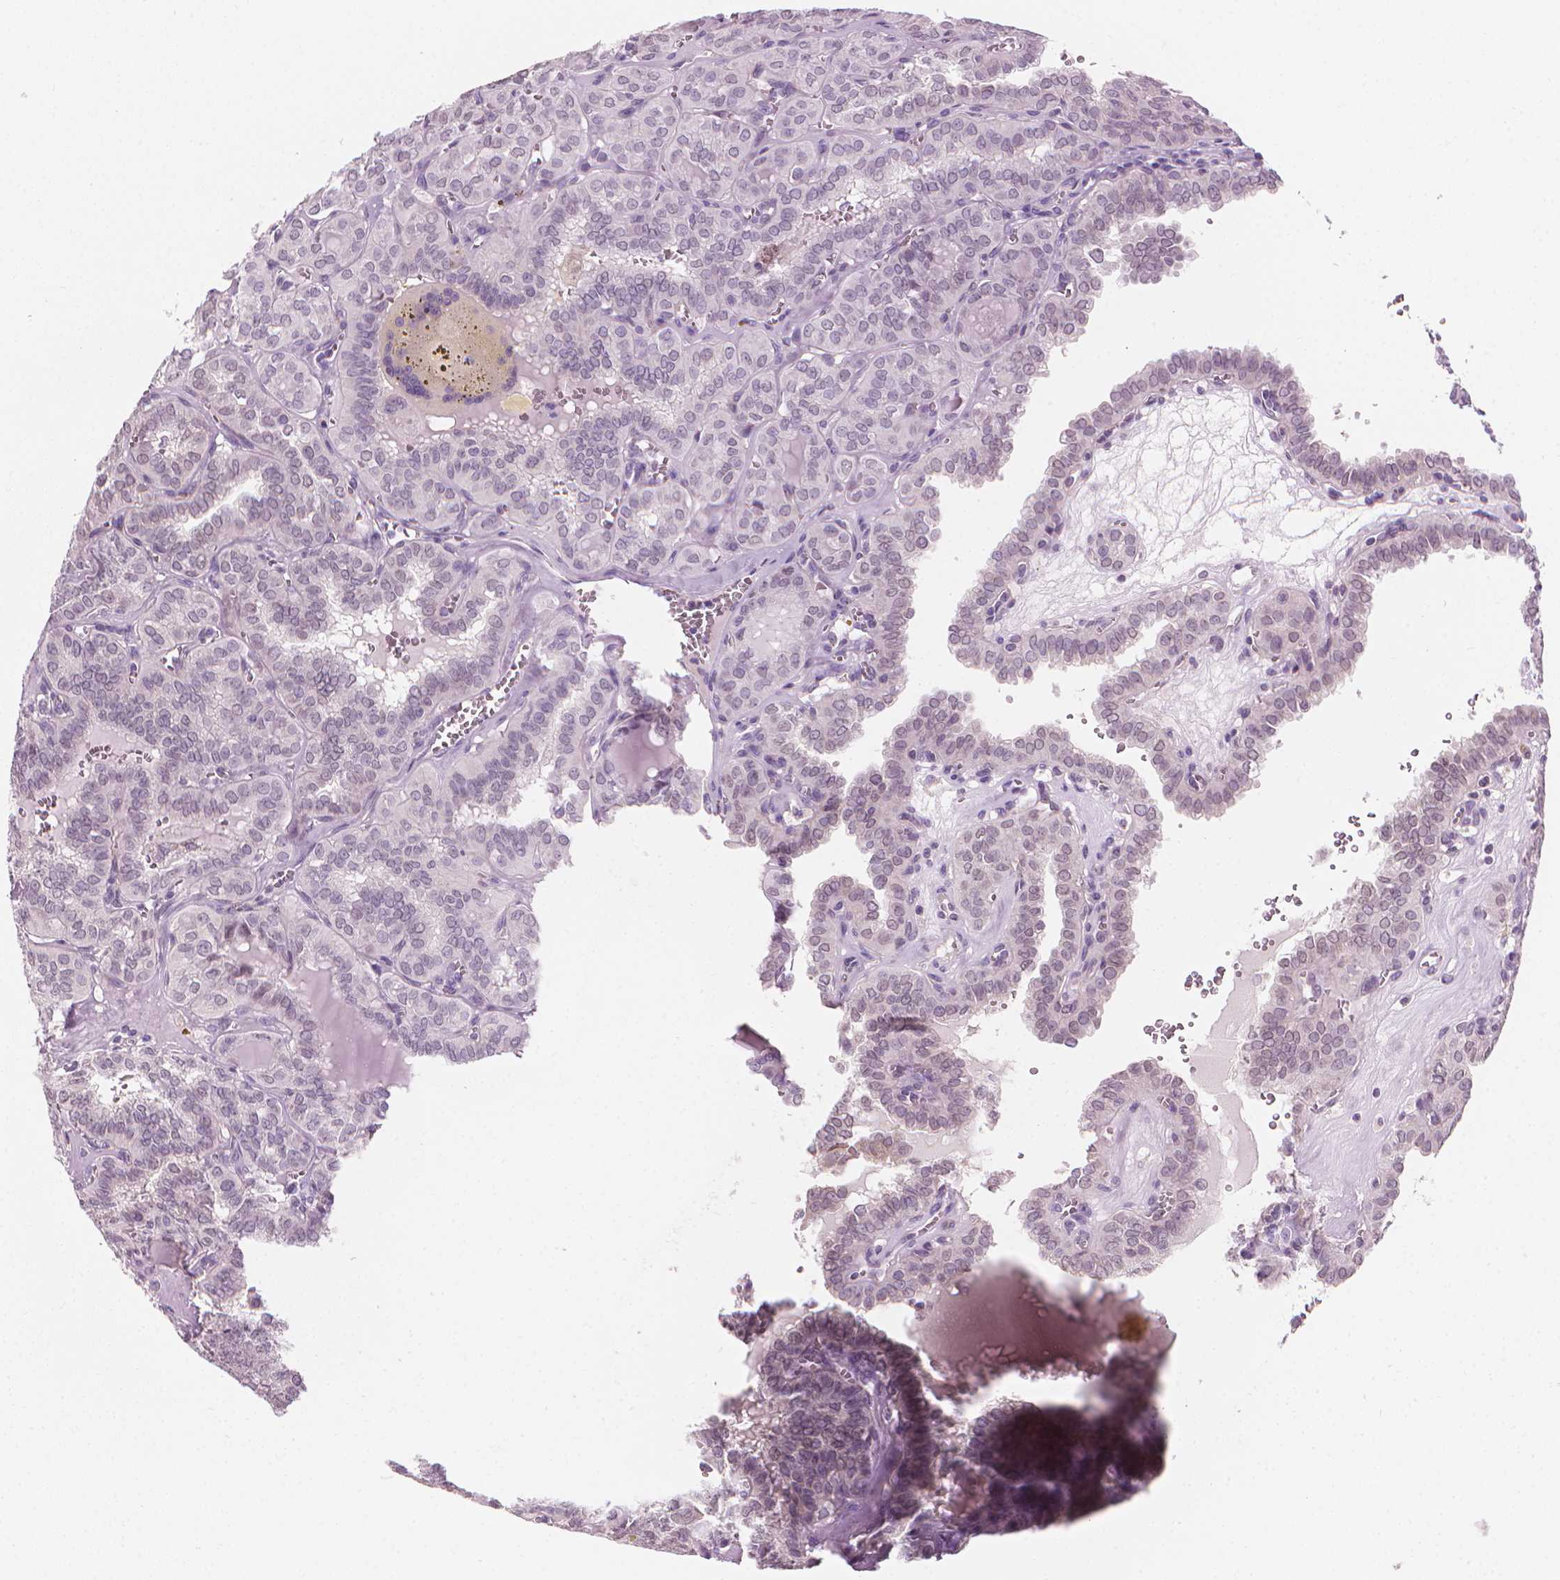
{"staining": {"intensity": "negative", "quantity": "none", "location": "none"}, "tissue": "thyroid cancer", "cell_type": "Tumor cells", "image_type": "cancer", "snomed": [{"axis": "morphology", "description": "Papillary adenocarcinoma, NOS"}, {"axis": "topography", "description": "Thyroid gland"}], "caption": "Papillary adenocarcinoma (thyroid) was stained to show a protein in brown. There is no significant positivity in tumor cells.", "gene": "CFAP126", "patient": {"sex": "female", "age": 41}}